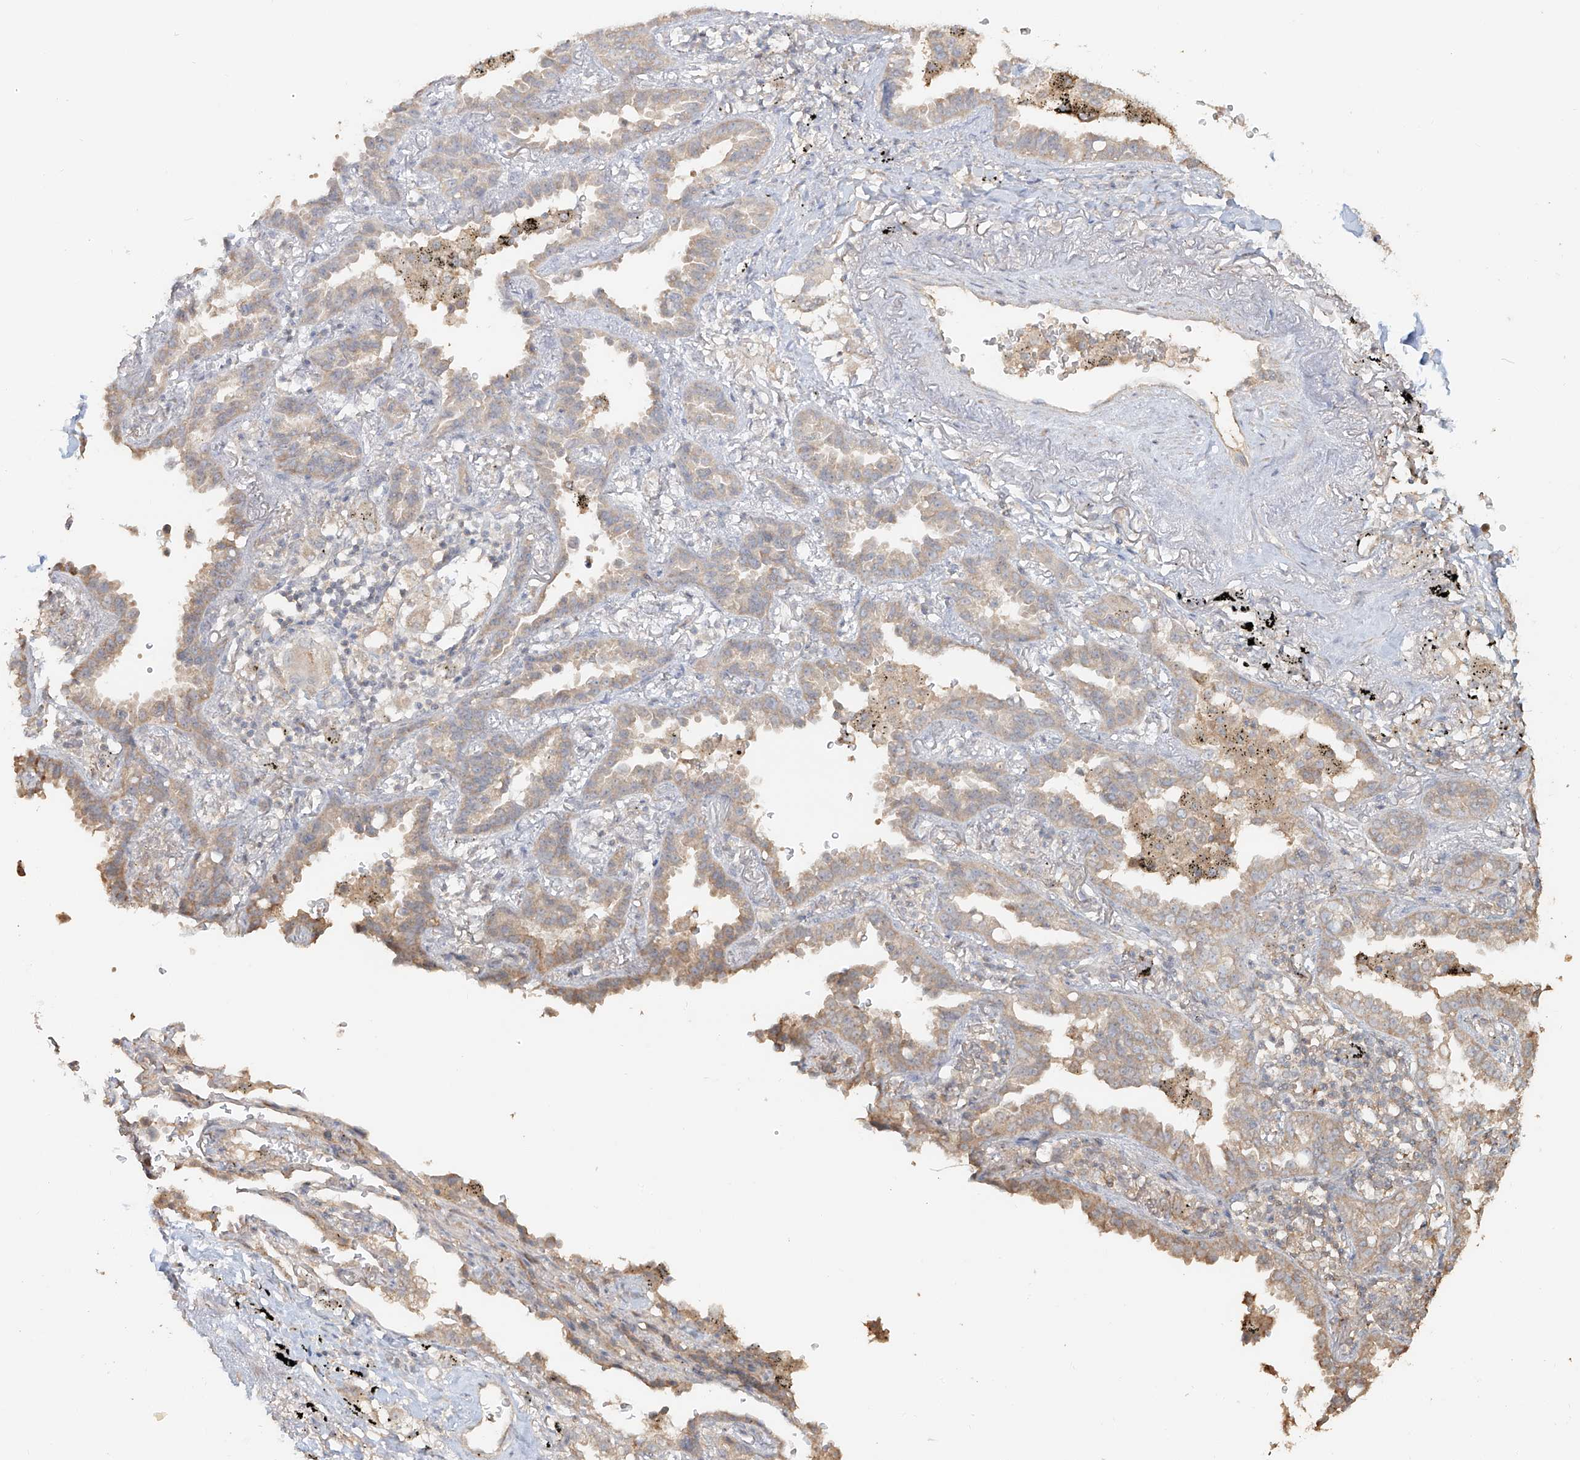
{"staining": {"intensity": "moderate", "quantity": "<25%", "location": "cytoplasmic/membranous"}, "tissue": "lung cancer", "cell_type": "Tumor cells", "image_type": "cancer", "snomed": [{"axis": "morphology", "description": "Normal tissue, NOS"}, {"axis": "morphology", "description": "Adenocarcinoma, NOS"}, {"axis": "topography", "description": "Lung"}], "caption": "Lung cancer (adenocarcinoma) stained with a protein marker displays moderate staining in tumor cells.", "gene": "NPHS1", "patient": {"sex": "male", "age": 59}}